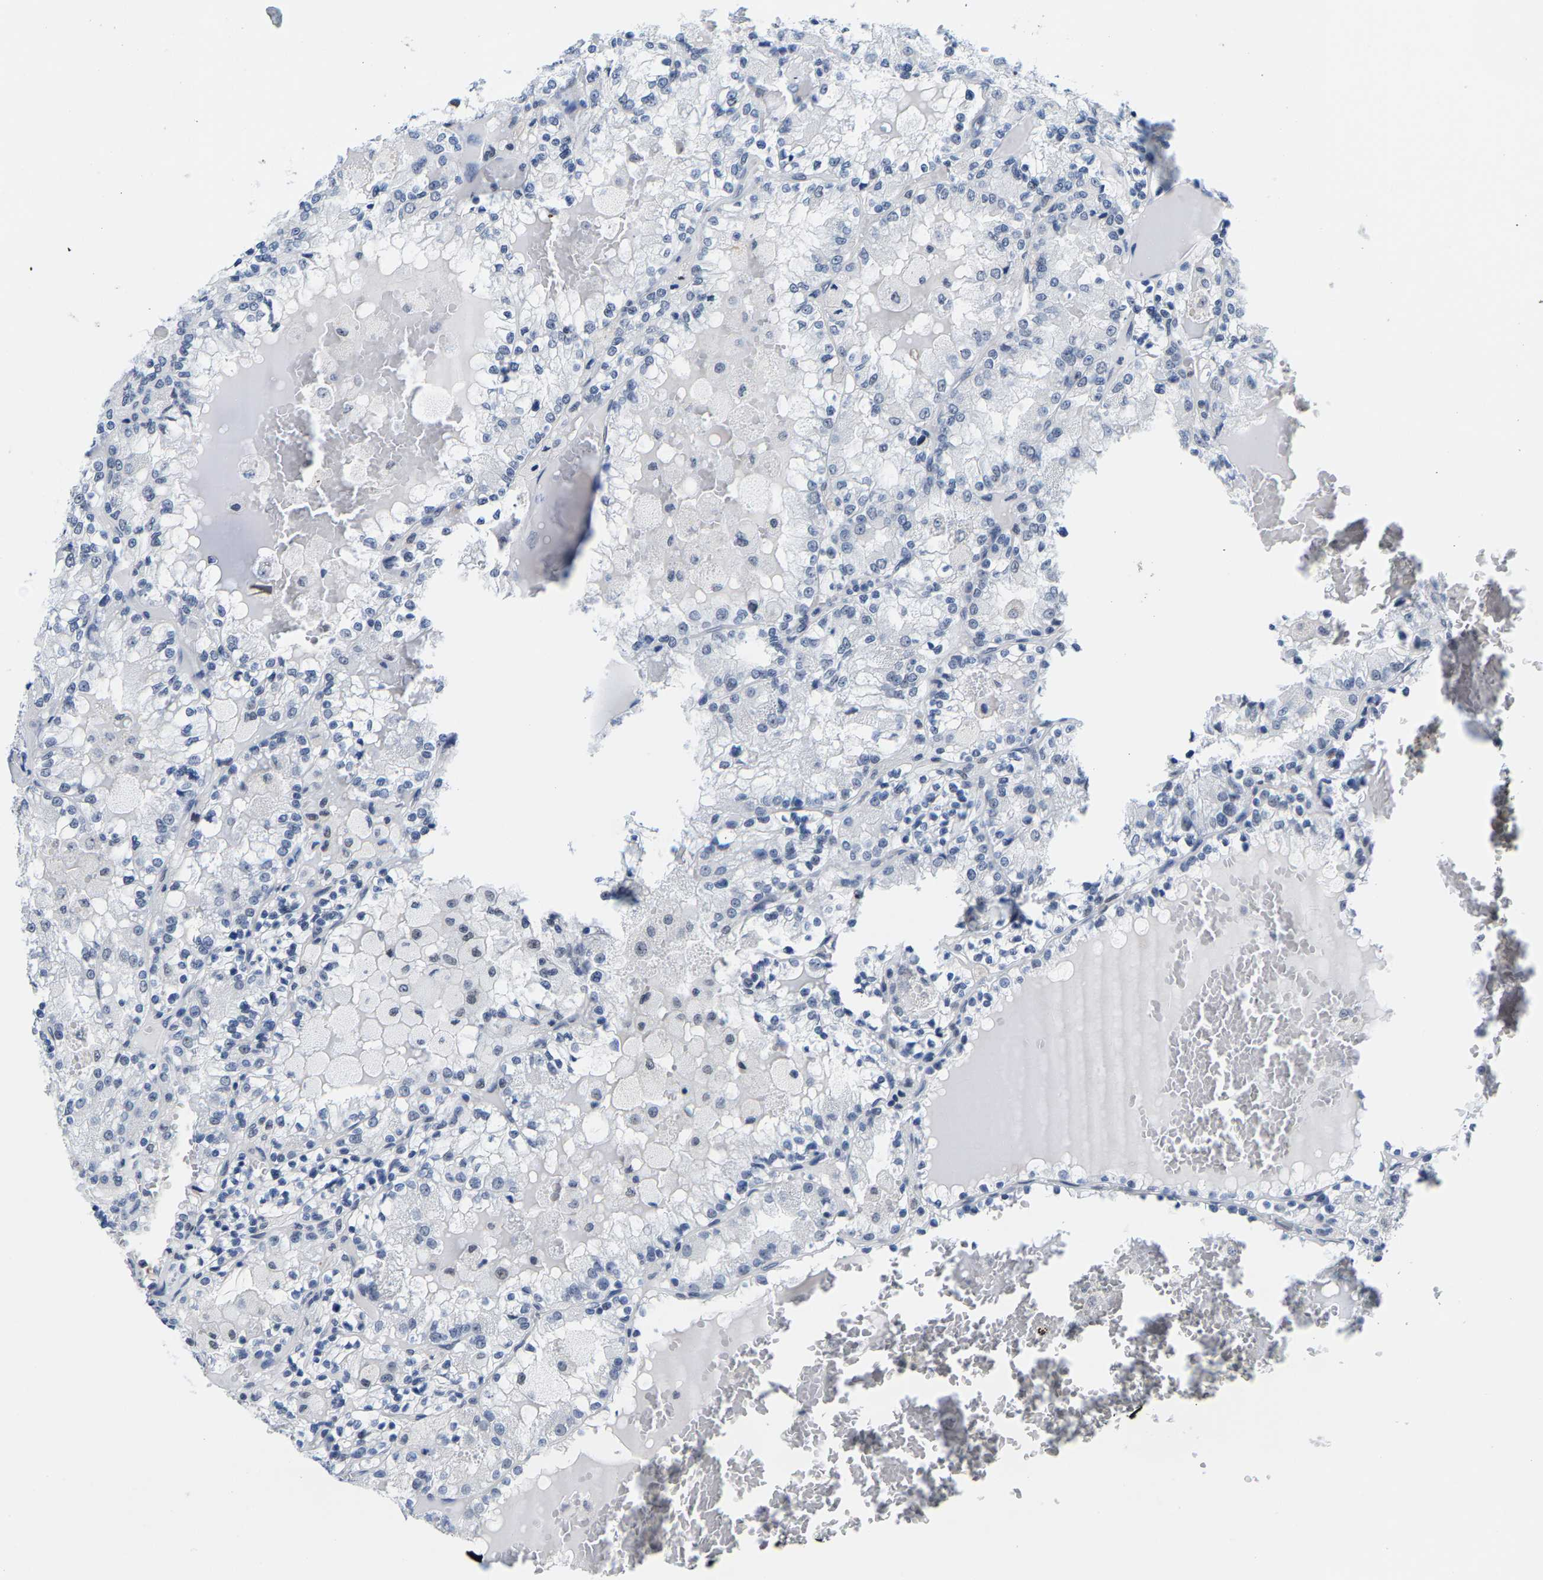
{"staining": {"intensity": "negative", "quantity": "none", "location": "none"}, "tissue": "renal cancer", "cell_type": "Tumor cells", "image_type": "cancer", "snomed": [{"axis": "morphology", "description": "Adenocarcinoma, NOS"}, {"axis": "topography", "description": "Kidney"}], "caption": "Tumor cells are negative for brown protein staining in renal adenocarcinoma.", "gene": "SETD1B", "patient": {"sex": "female", "age": 56}}